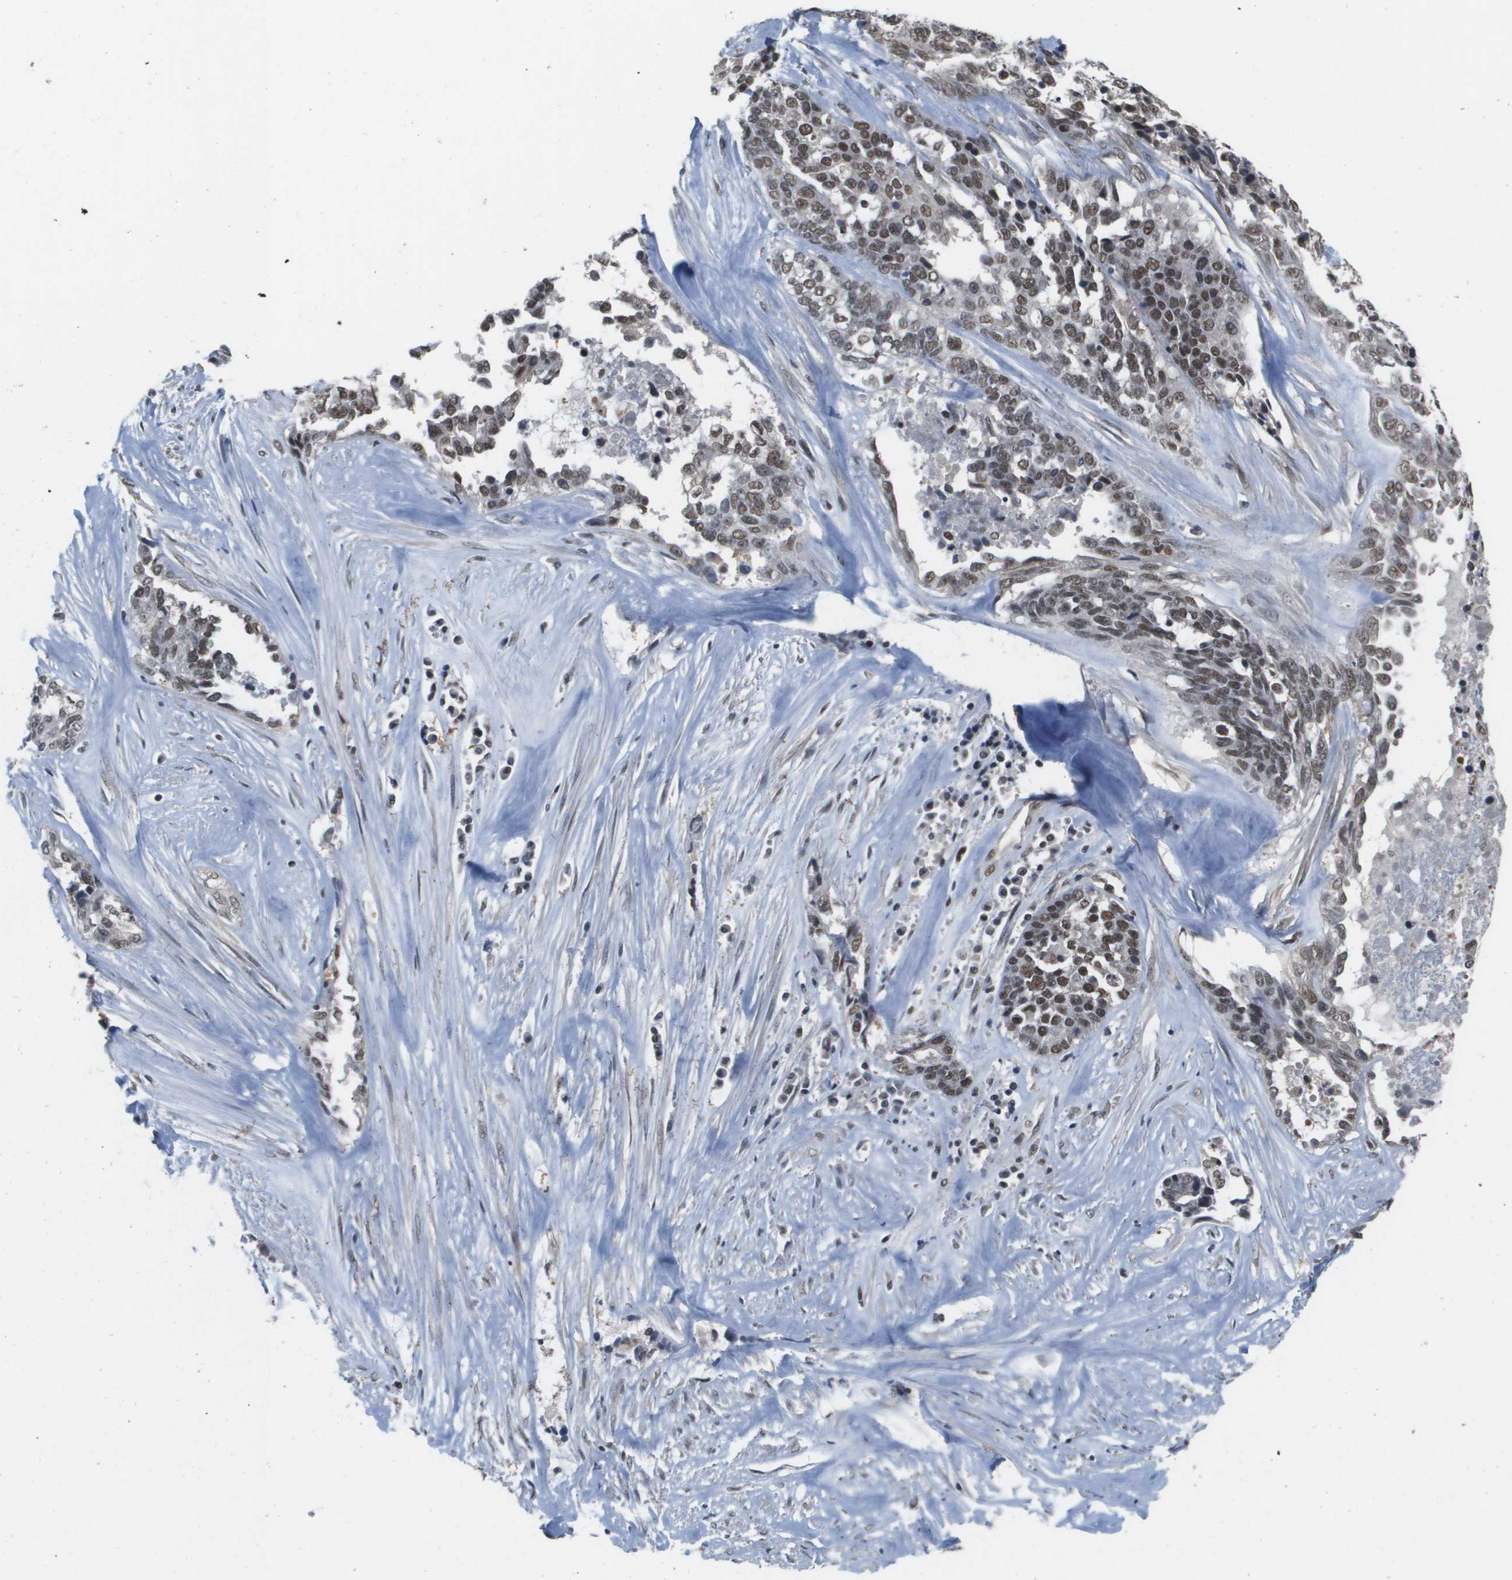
{"staining": {"intensity": "moderate", "quantity": "25%-75%", "location": "nuclear"}, "tissue": "ovarian cancer", "cell_type": "Tumor cells", "image_type": "cancer", "snomed": [{"axis": "morphology", "description": "Cystadenocarcinoma, serous, NOS"}, {"axis": "topography", "description": "Ovary"}], "caption": "Protein analysis of ovarian cancer tissue shows moderate nuclear expression in approximately 25%-75% of tumor cells. (Stains: DAB (3,3'-diaminobenzidine) in brown, nuclei in blue, Microscopy: brightfield microscopy at high magnification).", "gene": "ISY1", "patient": {"sex": "female", "age": 44}}